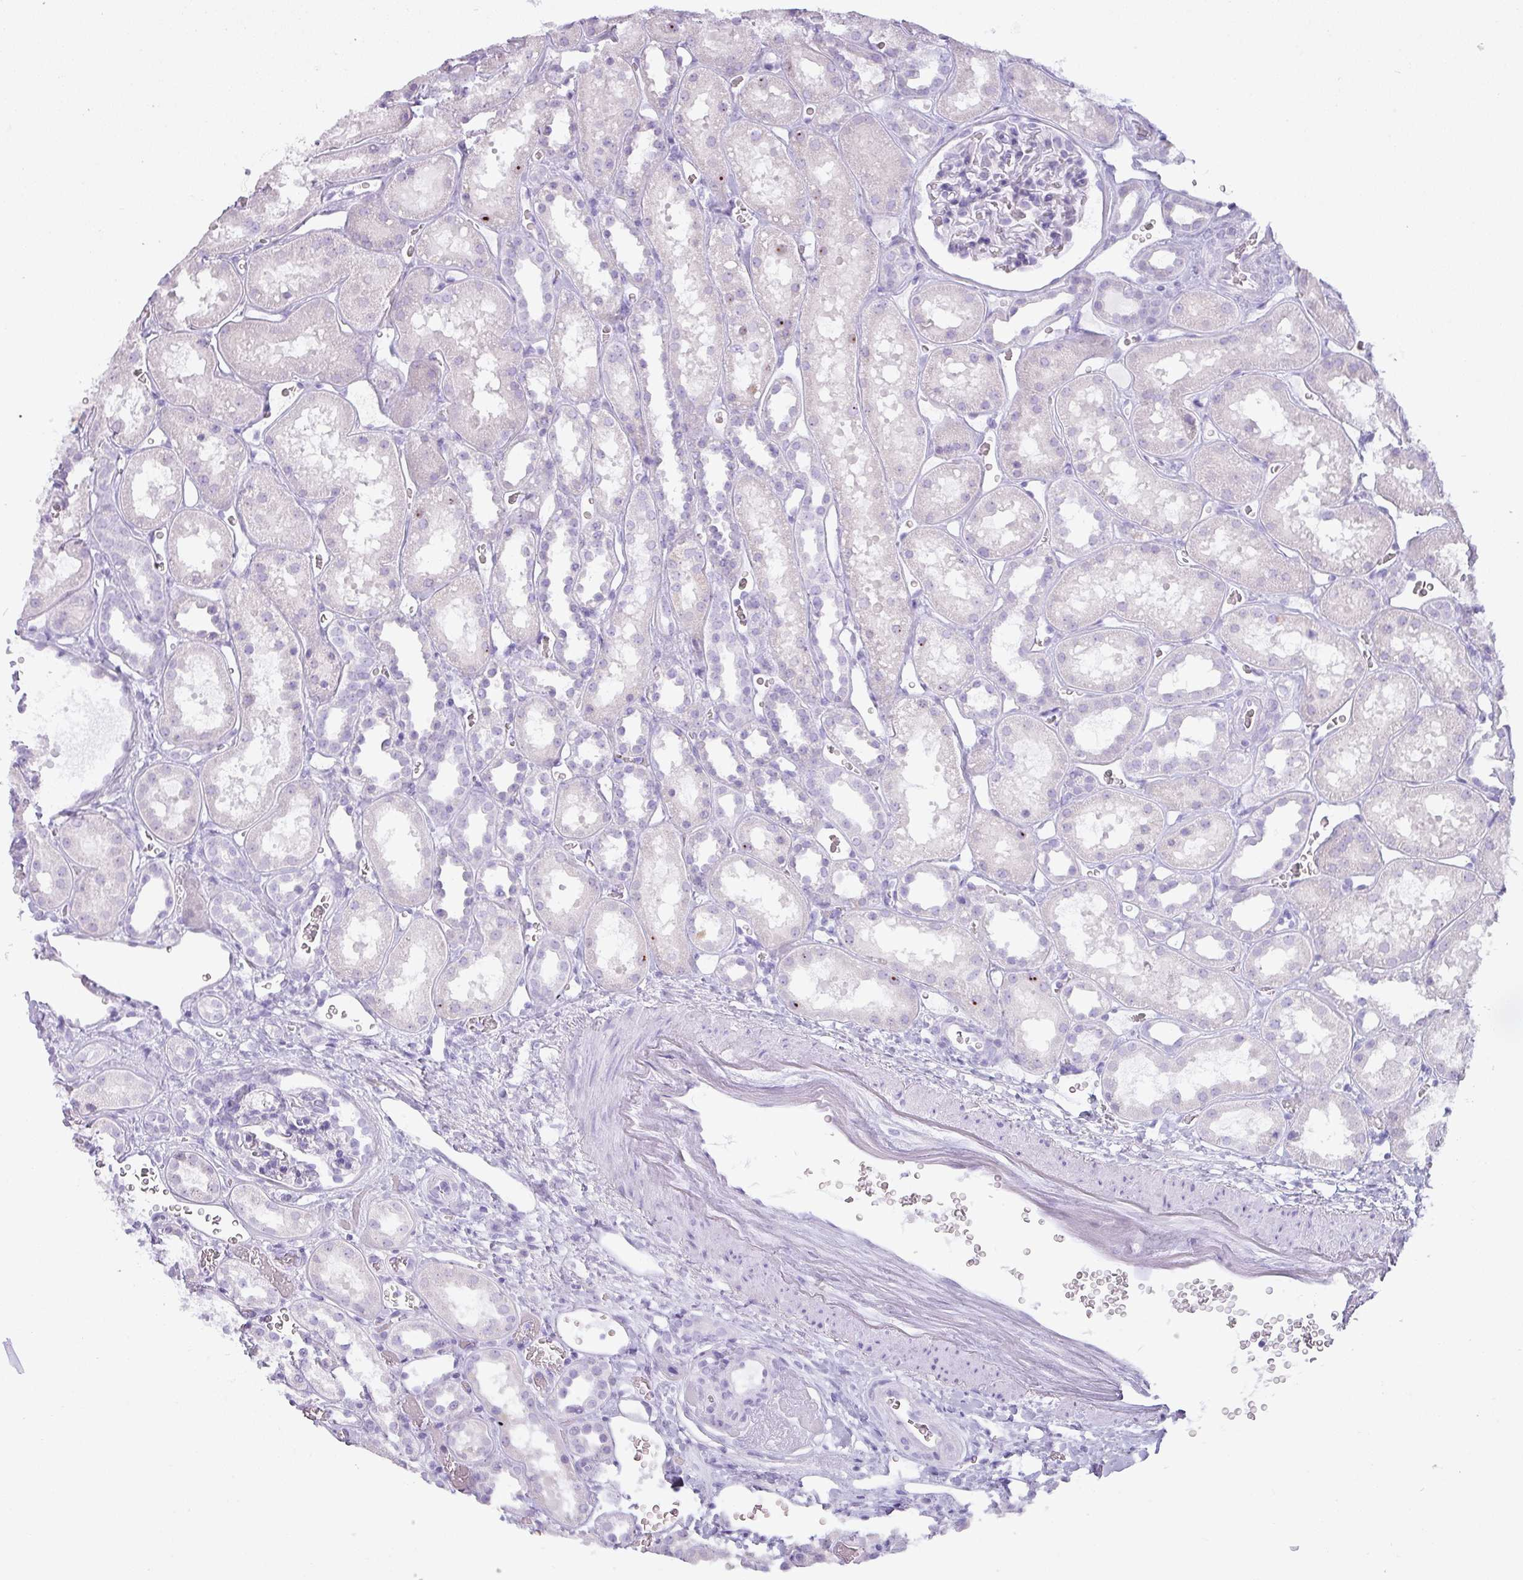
{"staining": {"intensity": "negative", "quantity": "none", "location": "none"}, "tissue": "kidney", "cell_type": "Cells in glomeruli", "image_type": "normal", "snomed": [{"axis": "morphology", "description": "Normal tissue, NOS"}, {"axis": "topography", "description": "Kidney"}], "caption": "This photomicrograph is of benign kidney stained with immunohistochemistry to label a protein in brown with the nuclei are counter-stained blue. There is no staining in cells in glomeruli.", "gene": "PGA3", "patient": {"sex": "female", "age": 41}}